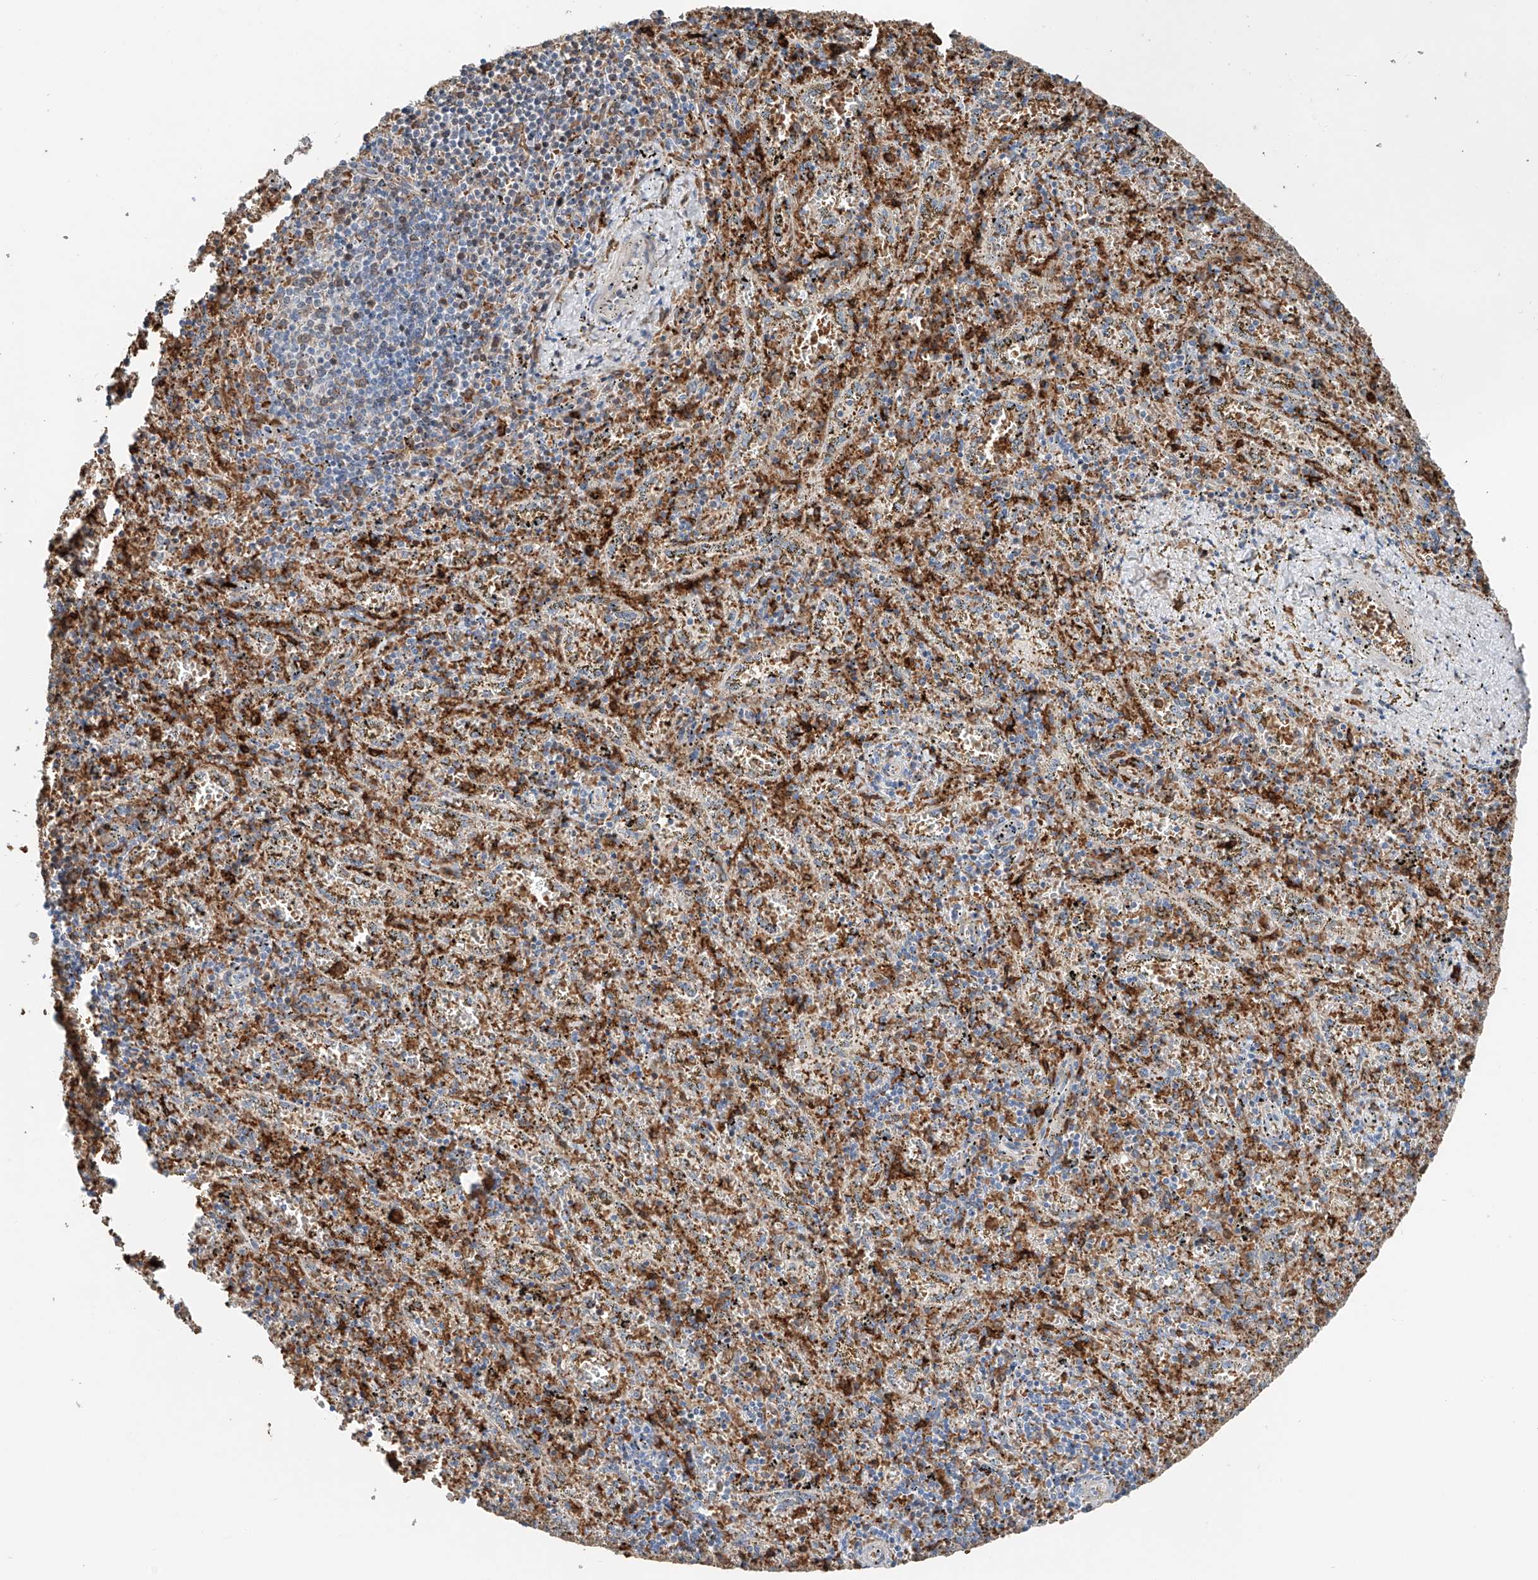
{"staining": {"intensity": "strong", "quantity": "25%-75%", "location": "cytoplasmic/membranous"}, "tissue": "spleen", "cell_type": "Cells in red pulp", "image_type": "normal", "snomed": [{"axis": "morphology", "description": "Normal tissue, NOS"}, {"axis": "topography", "description": "Spleen"}], "caption": "Cells in red pulp exhibit strong cytoplasmic/membranous staining in about 25%-75% of cells in benign spleen. (DAB (3,3'-diaminobenzidine) IHC, brown staining for protein, blue staining for nuclei).", "gene": "TBXAS1", "patient": {"sex": "male", "age": 11}}